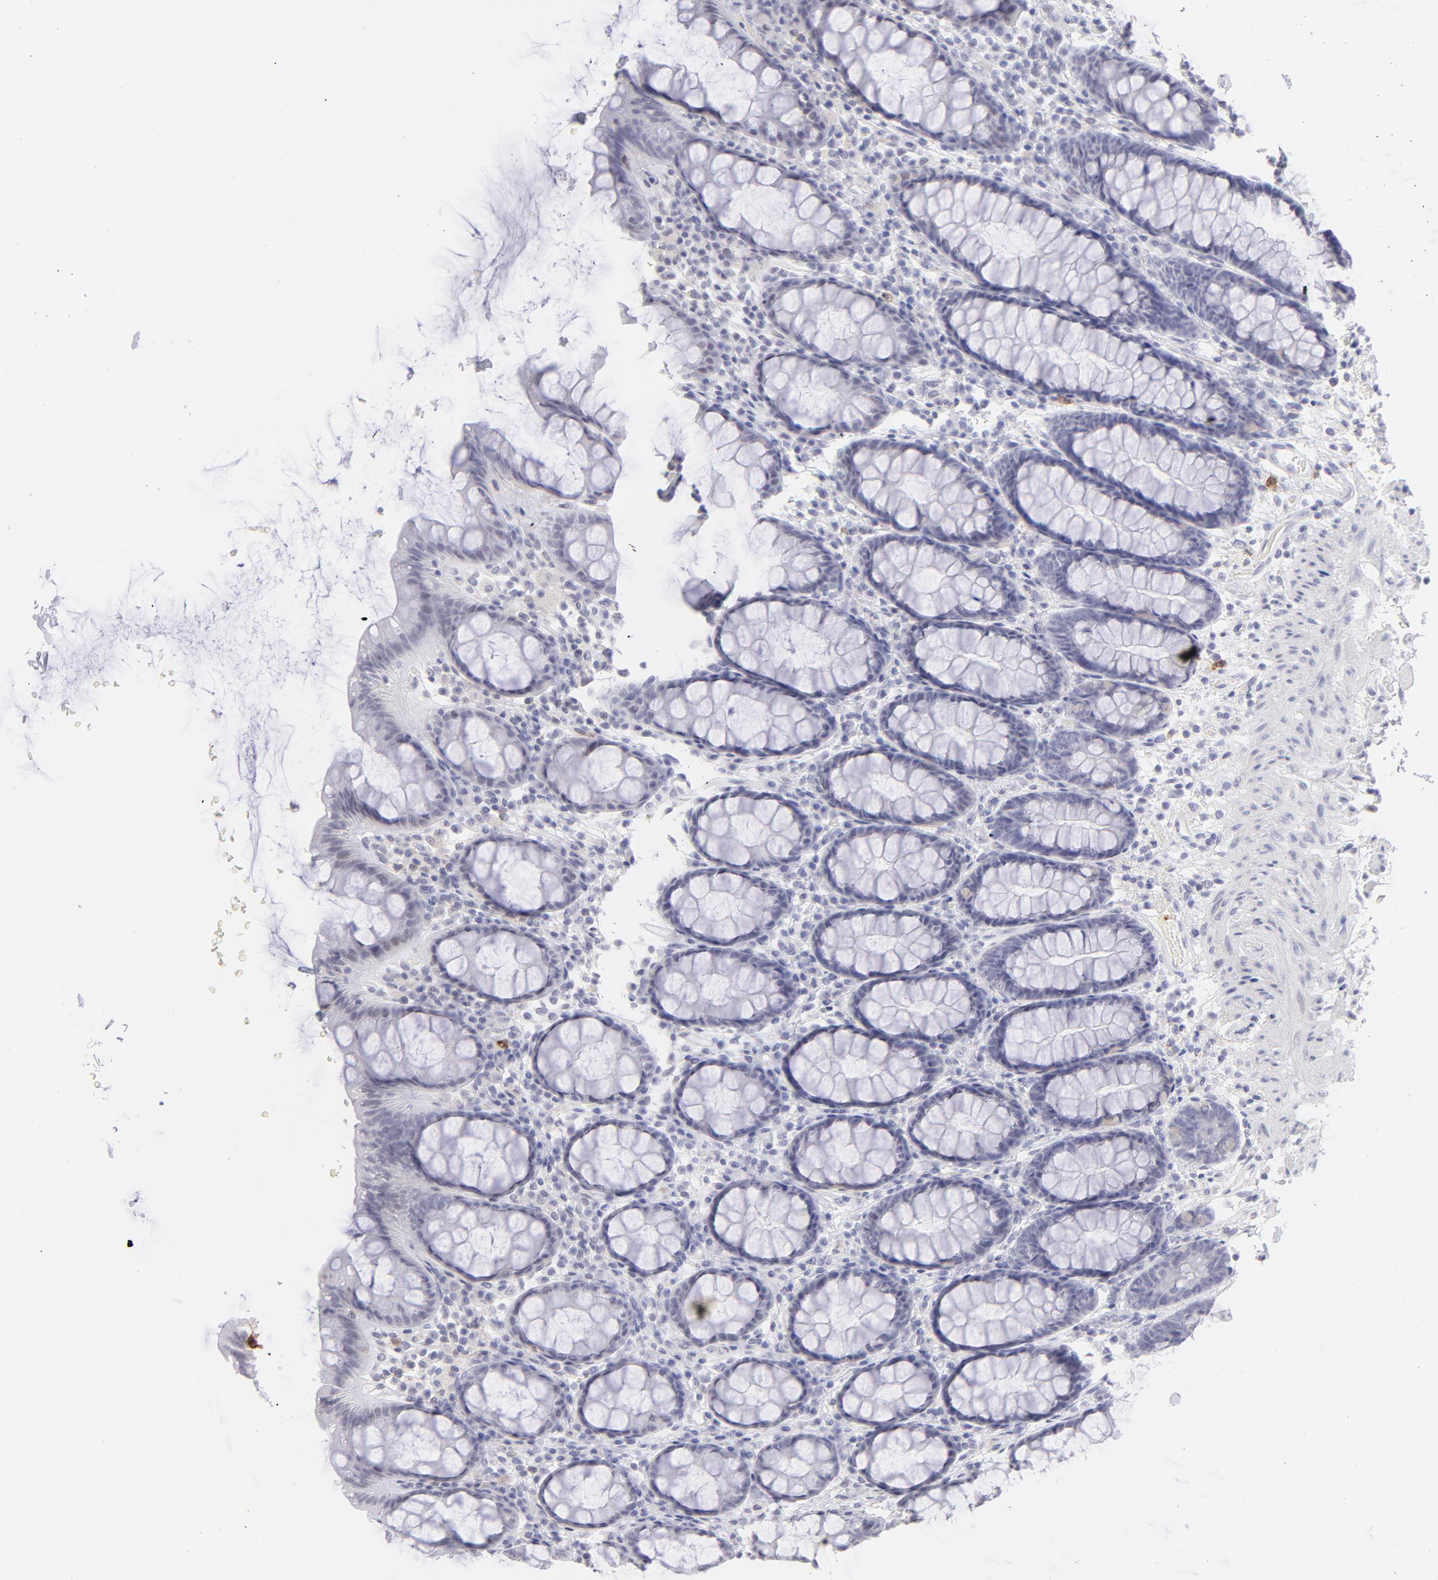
{"staining": {"intensity": "negative", "quantity": "none", "location": "none"}, "tissue": "rectum", "cell_type": "Glandular cells", "image_type": "normal", "snomed": [{"axis": "morphology", "description": "Normal tissue, NOS"}, {"axis": "topography", "description": "Rectum"}], "caption": "High power microscopy micrograph of an immunohistochemistry (IHC) micrograph of benign rectum, revealing no significant positivity in glandular cells. (DAB (3,3'-diaminobenzidine) immunohistochemistry (IHC) with hematoxylin counter stain).", "gene": "LTB4R", "patient": {"sex": "male", "age": 92}}